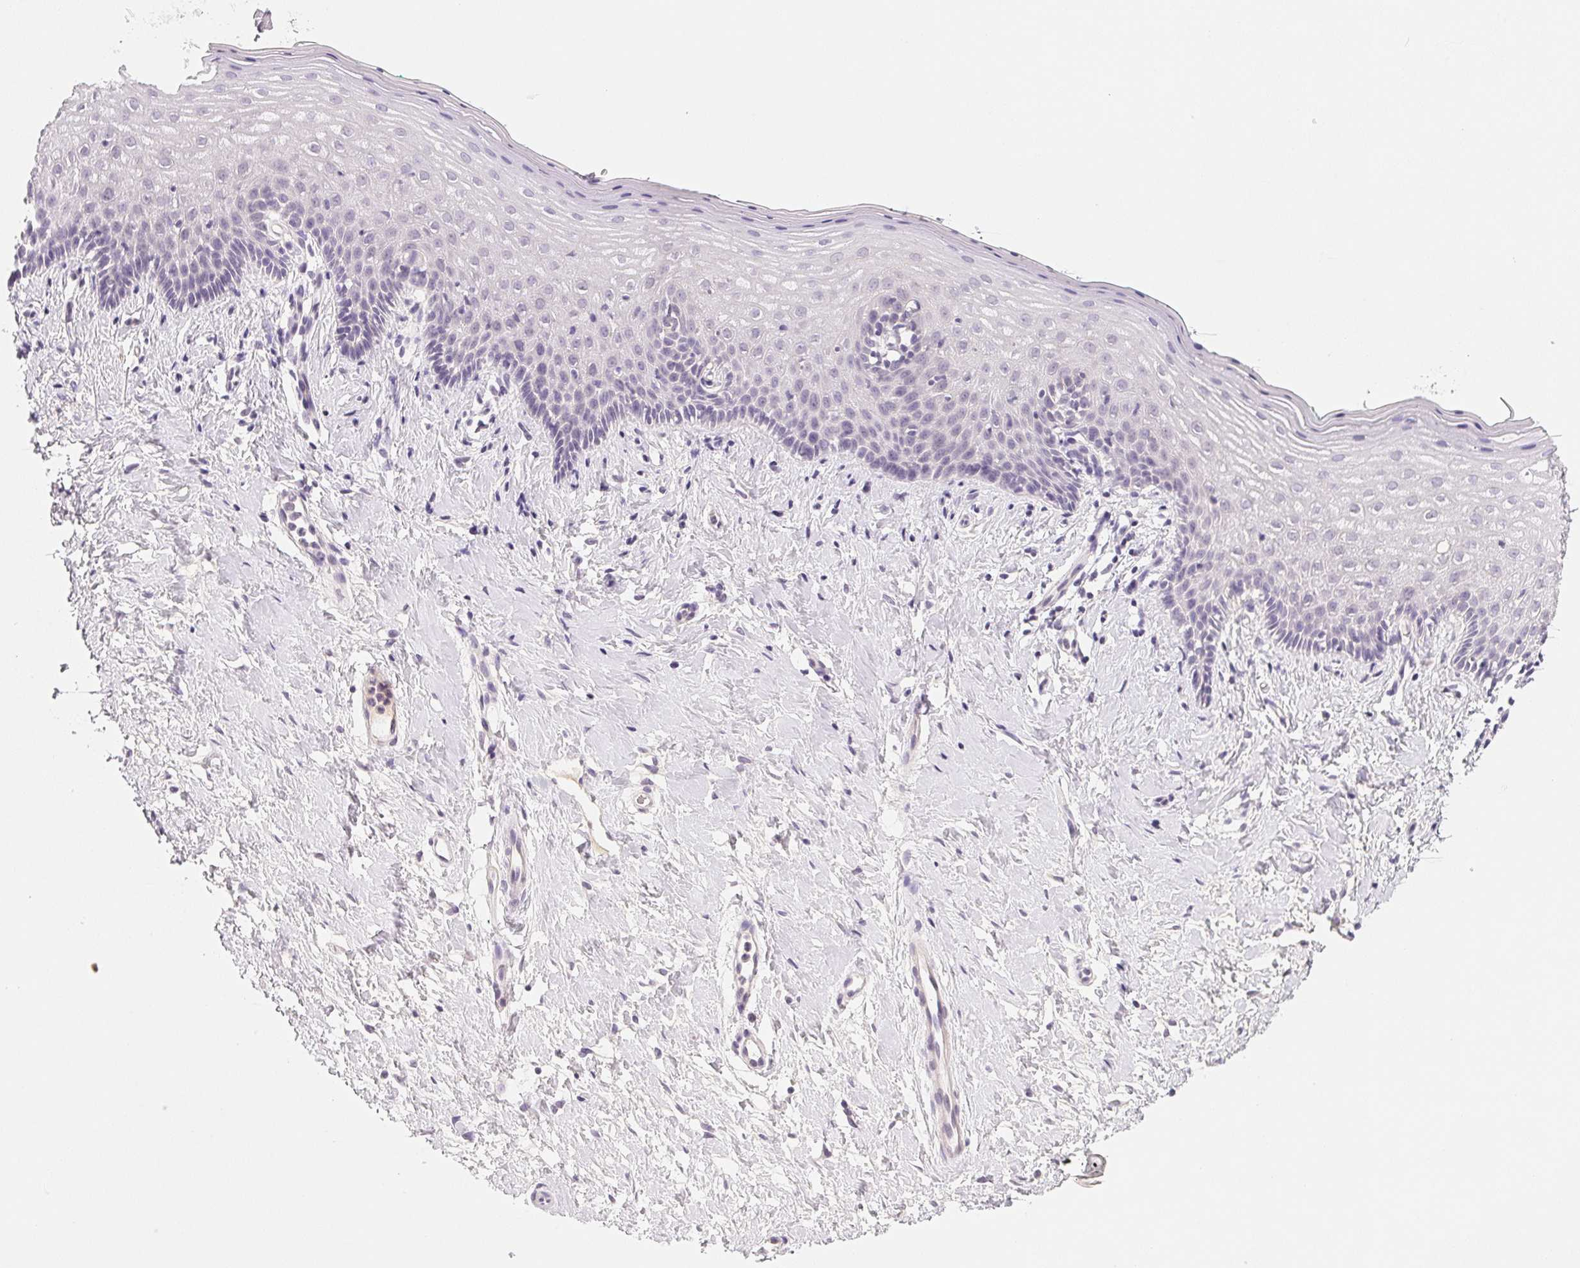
{"staining": {"intensity": "negative", "quantity": "none", "location": "none"}, "tissue": "vagina", "cell_type": "Squamous epithelial cells", "image_type": "normal", "snomed": [{"axis": "morphology", "description": "Normal tissue, NOS"}, {"axis": "topography", "description": "Vagina"}], "caption": "Immunohistochemistry of unremarkable vagina exhibits no positivity in squamous epithelial cells. (DAB immunohistochemistry with hematoxylin counter stain).", "gene": "MCOLN3", "patient": {"sex": "female", "age": 42}}